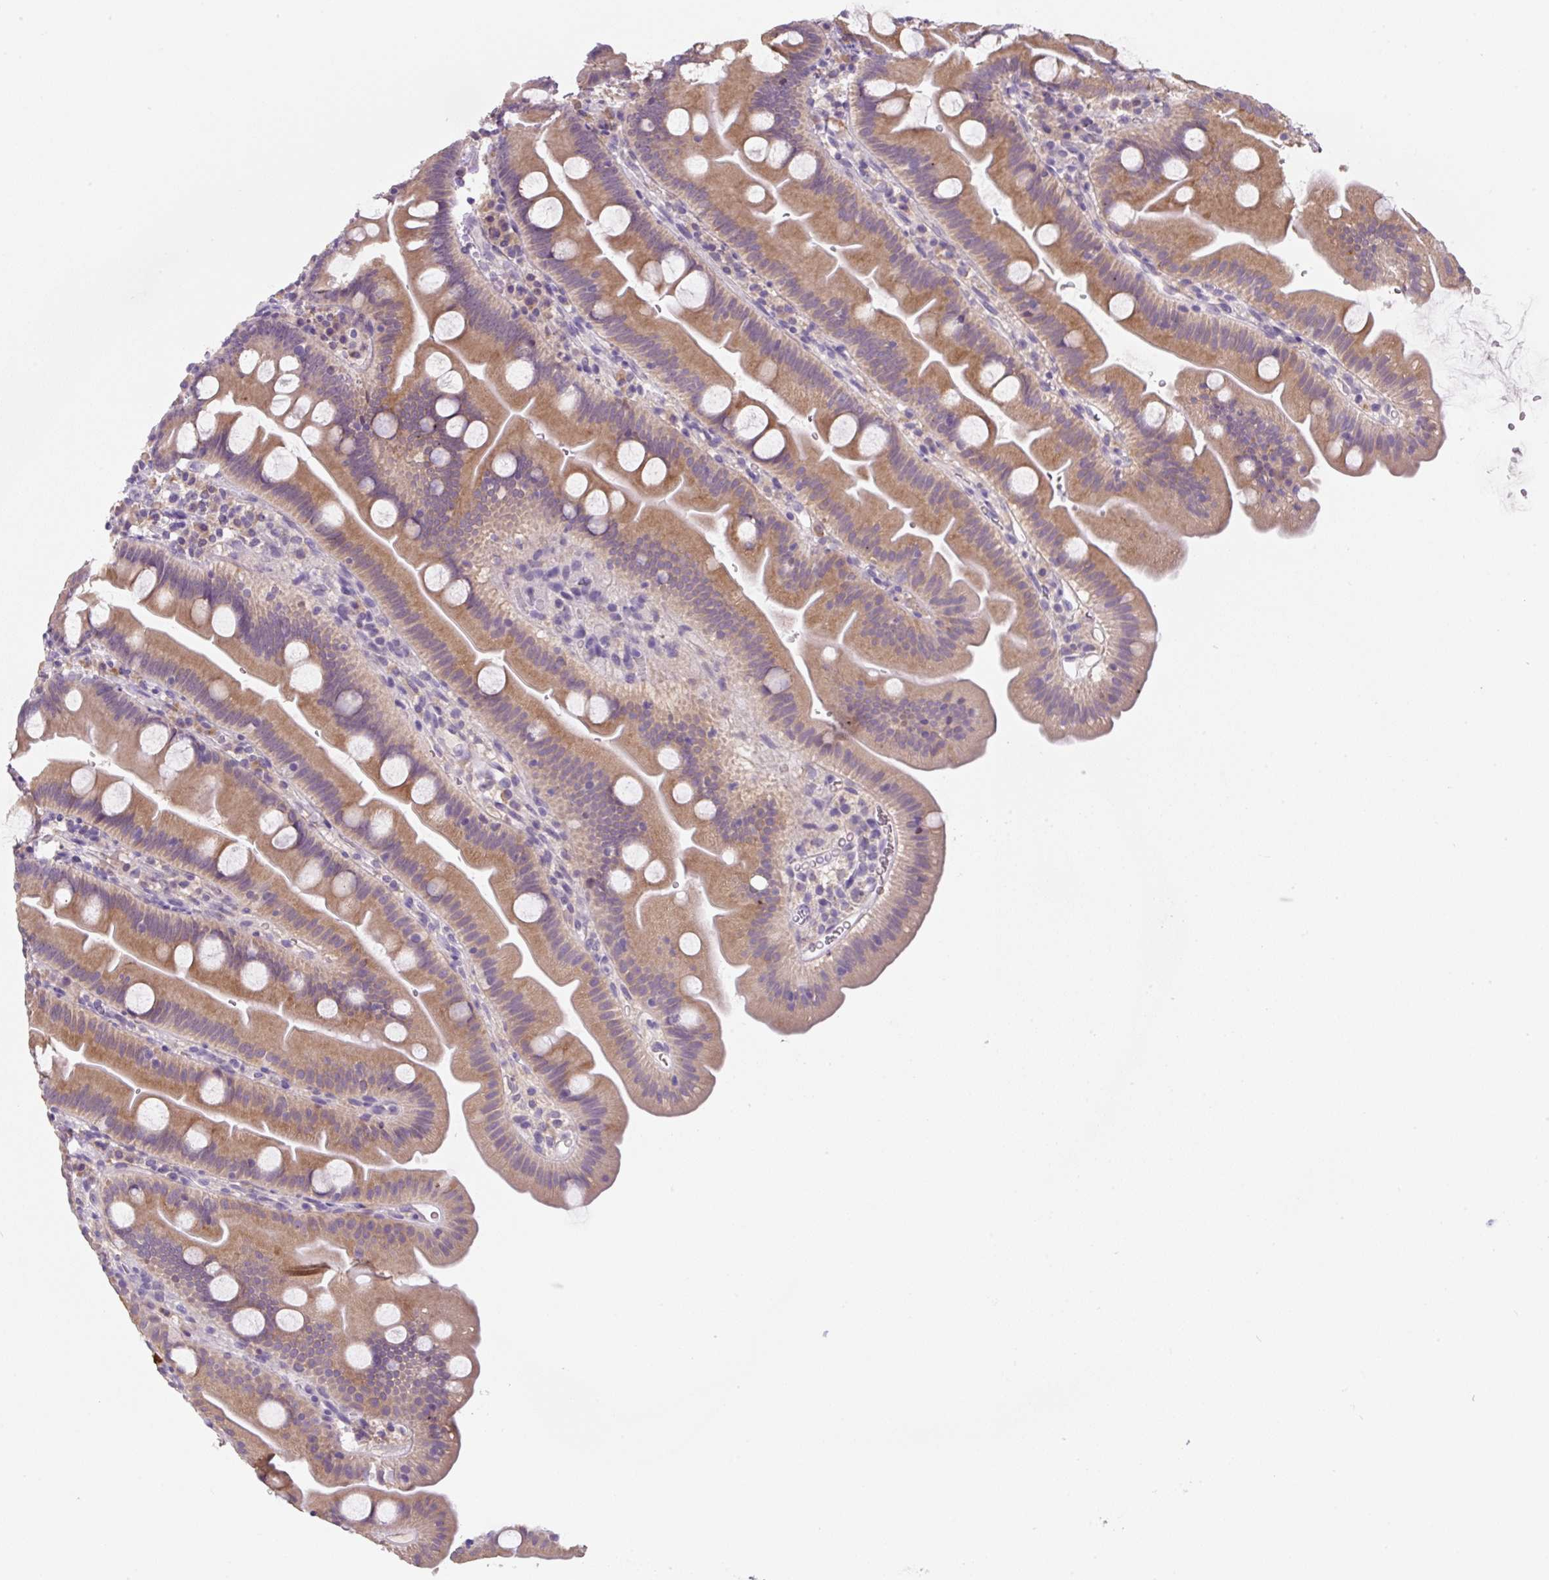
{"staining": {"intensity": "moderate", "quantity": ">75%", "location": "cytoplasmic/membranous"}, "tissue": "small intestine", "cell_type": "Glandular cells", "image_type": "normal", "snomed": [{"axis": "morphology", "description": "Normal tissue, NOS"}, {"axis": "topography", "description": "Small intestine"}], "caption": "Immunohistochemical staining of benign human small intestine exhibits medium levels of moderate cytoplasmic/membranous expression in approximately >75% of glandular cells.", "gene": "FZD5", "patient": {"sex": "female", "age": 68}}